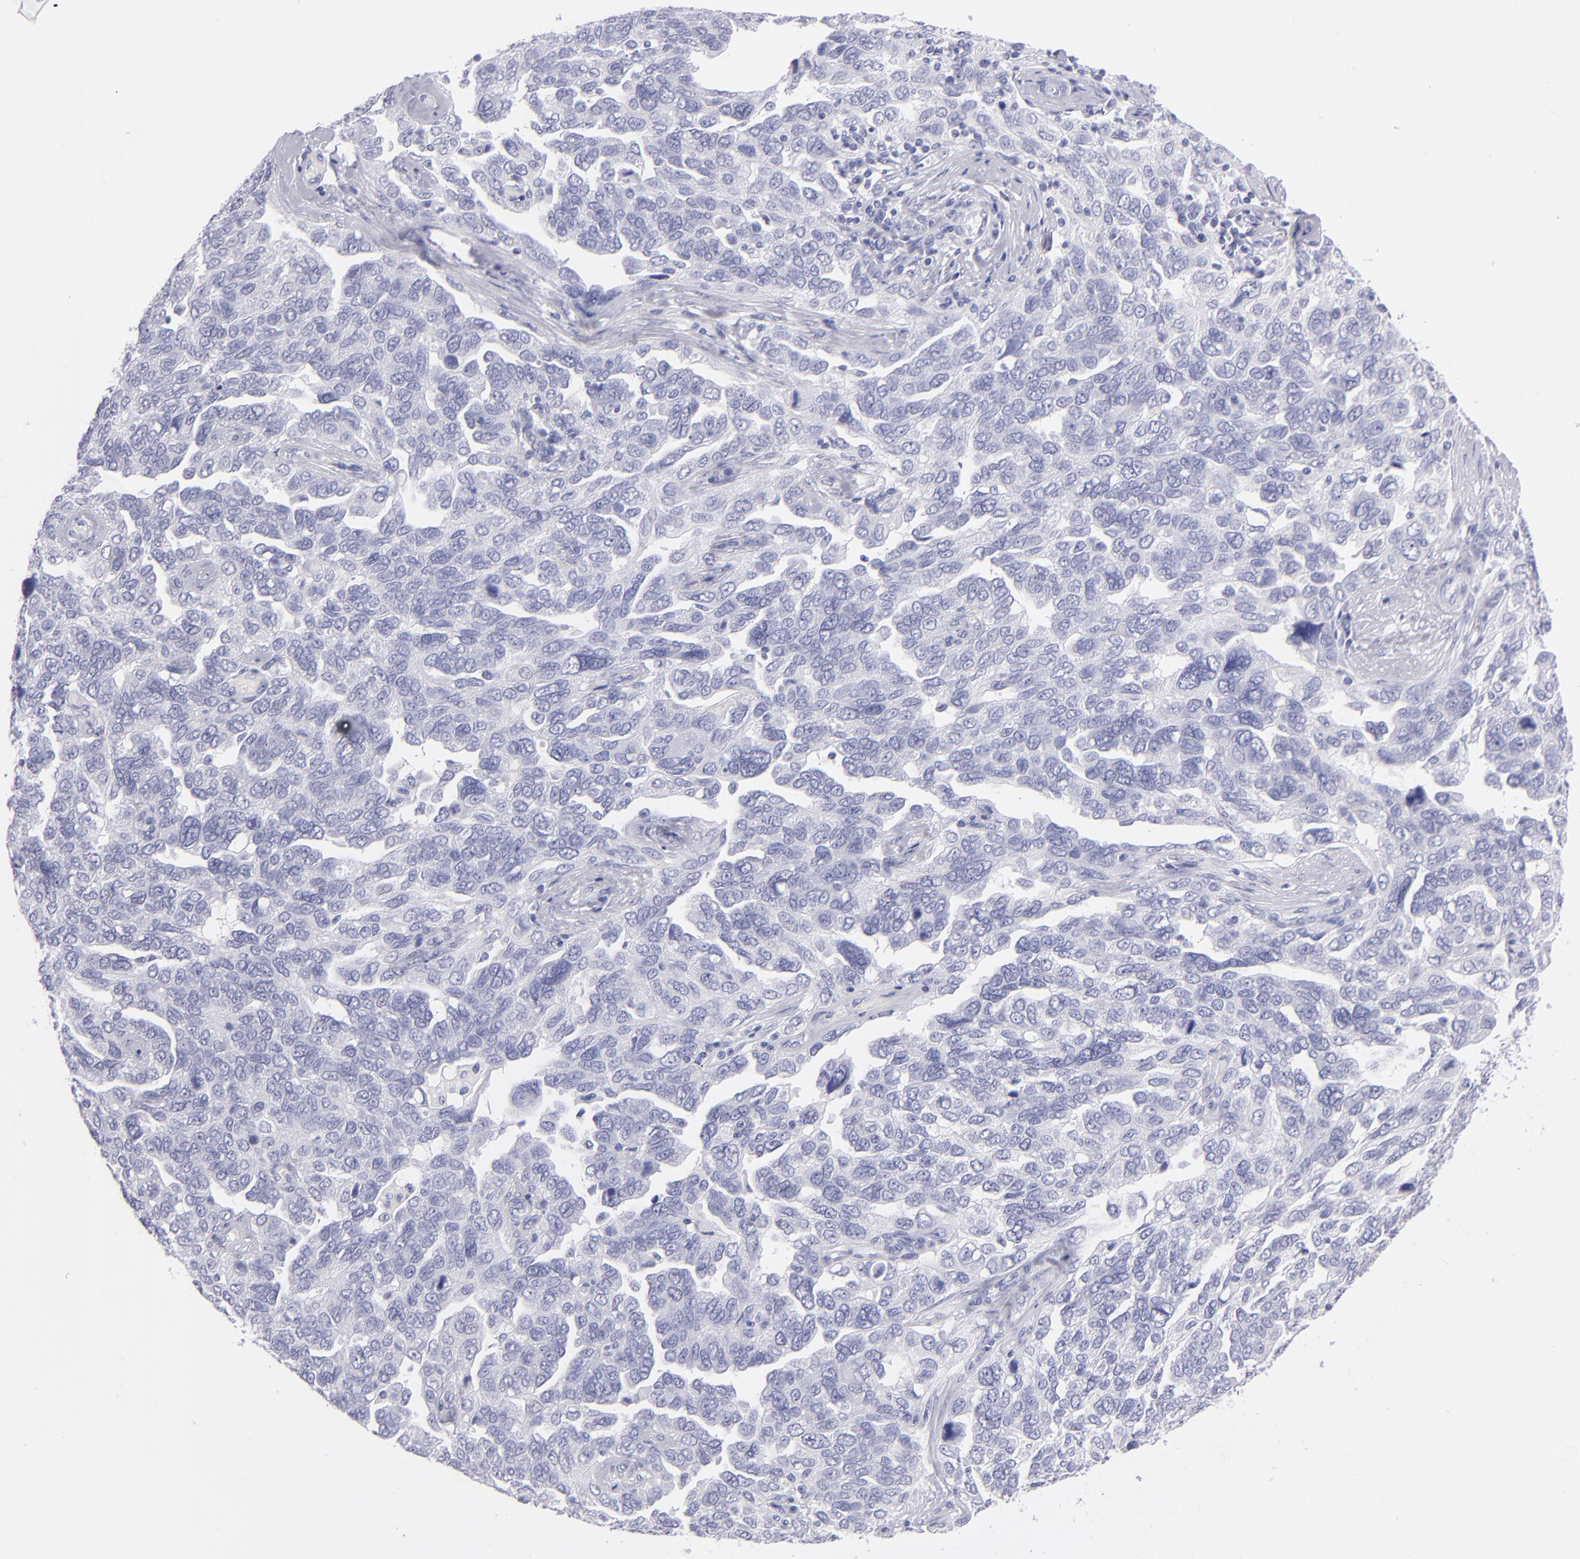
{"staining": {"intensity": "negative", "quantity": "none", "location": "none"}, "tissue": "ovarian cancer", "cell_type": "Tumor cells", "image_type": "cancer", "snomed": [{"axis": "morphology", "description": "Cystadenocarcinoma, serous, NOS"}, {"axis": "topography", "description": "Ovary"}], "caption": "Protein analysis of ovarian cancer exhibits no significant positivity in tumor cells.", "gene": "PRPH", "patient": {"sex": "female", "age": 64}}